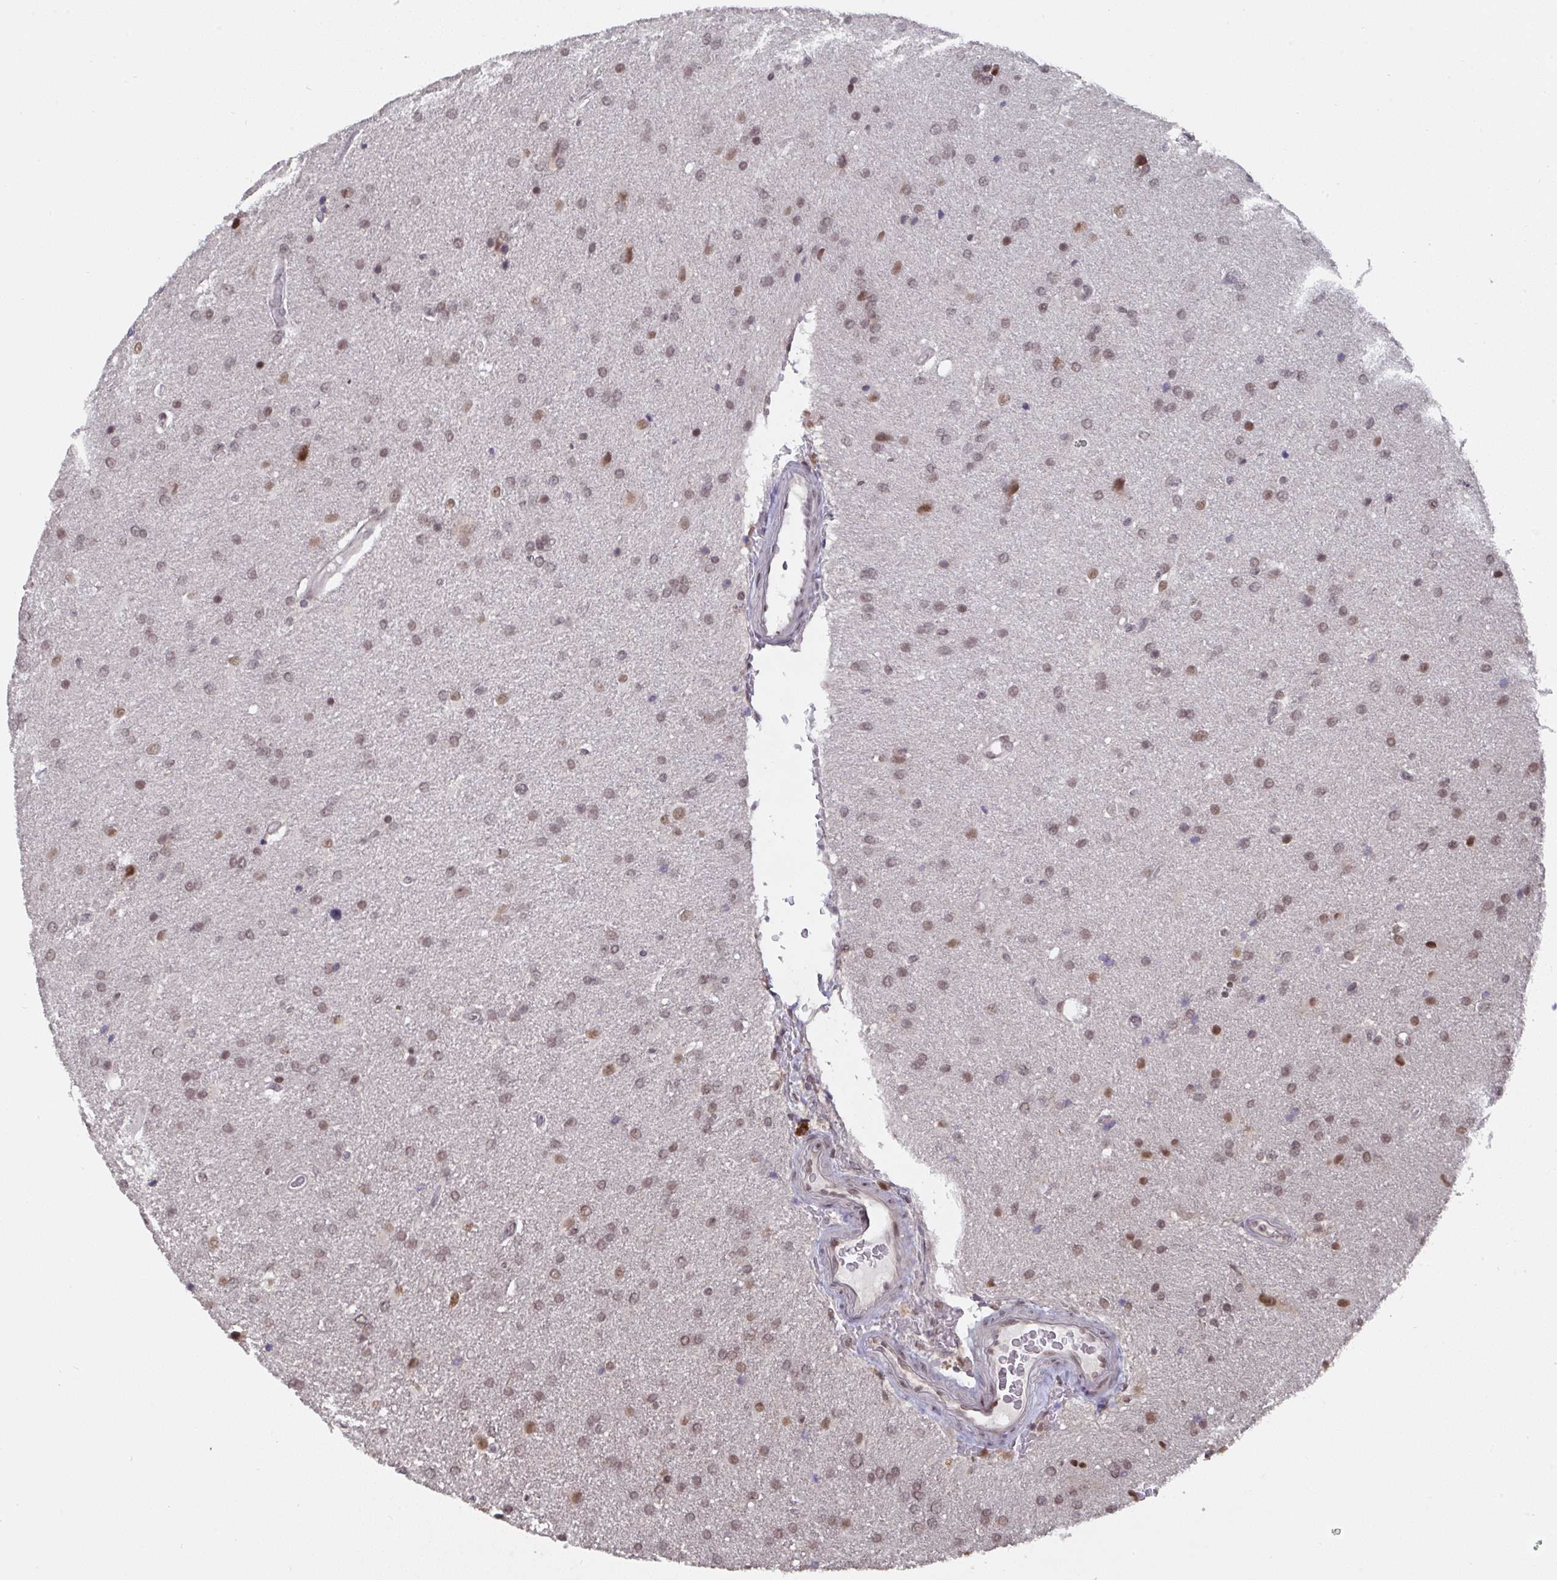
{"staining": {"intensity": "weak", "quantity": ">75%", "location": "nuclear"}, "tissue": "glioma", "cell_type": "Tumor cells", "image_type": "cancer", "snomed": [{"axis": "morphology", "description": "Glioma, malignant, High grade"}, {"axis": "topography", "description": "Brain"}], "caption": "High-grade glioma (malignant) tissue exhibits weak nuclear positivity in about >75% of tumor cells, visualized by immunohistochemistry. Immunohistochemistry (ihc) stains the protein in brown and the nuclei are stained blue.", "gene": "JMJD1C", "patient": {"sex": "male", "age": 56}}